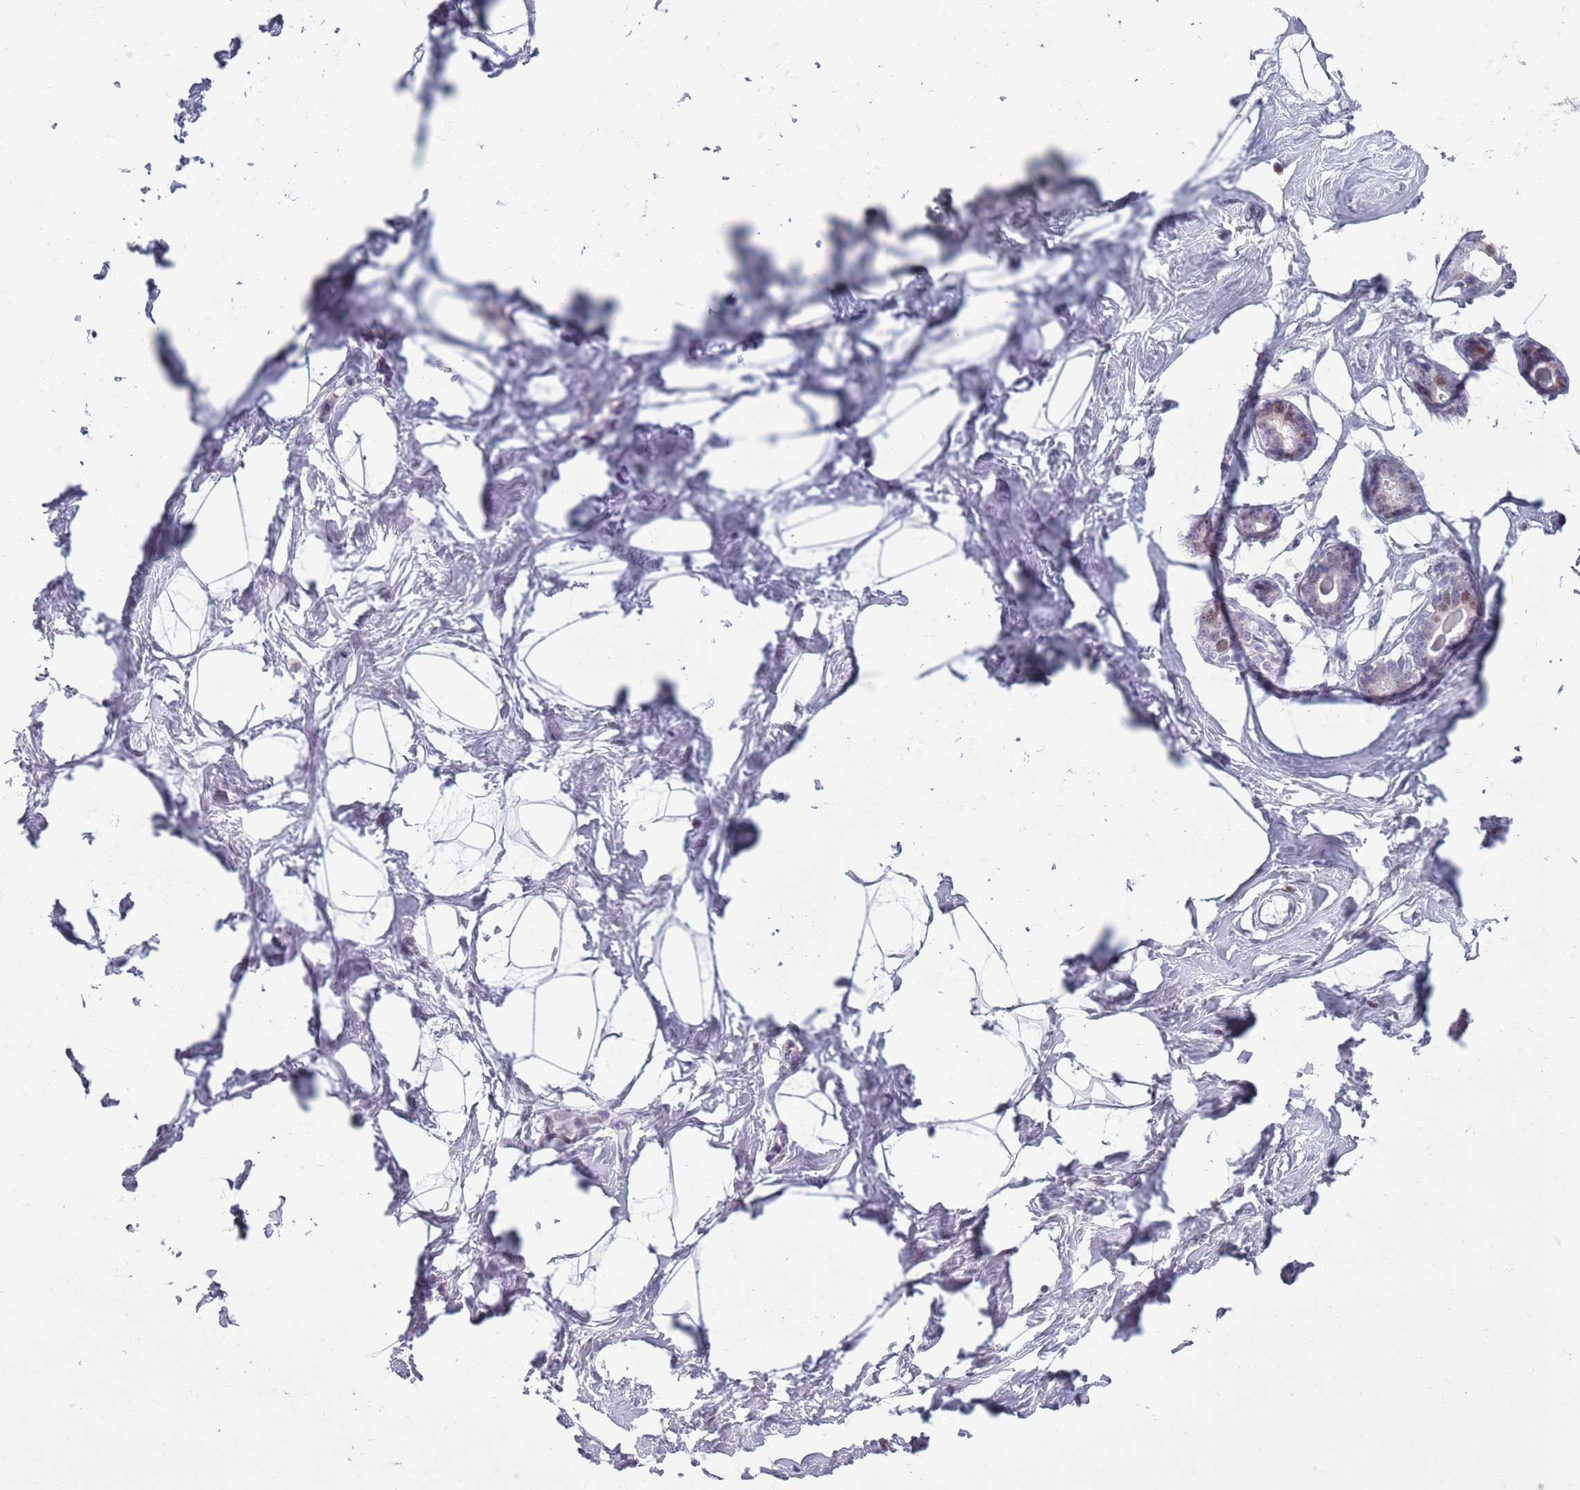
{"staining": {"intensity": "negative", "quantity": "none", "location": "none"}, "tissue": "breast", "cell_type": "Adipocytes", "image_type": "normal", "snomed": [{"axis": "morphology", "description": "Normal tissue, NOS"}, {"axis": "morphology", "description": "Adenoma, NOS"}, {"axis": "topography", "description": "Breast"}], "caption": "High power microscopy micrograph of an immunohistochemistry micrograph of unremarkable breast, revealing no significant positivity in adipocytes.", "gene": "ZKSCAN2", "patient": {"sex": "female", "age": 23}}